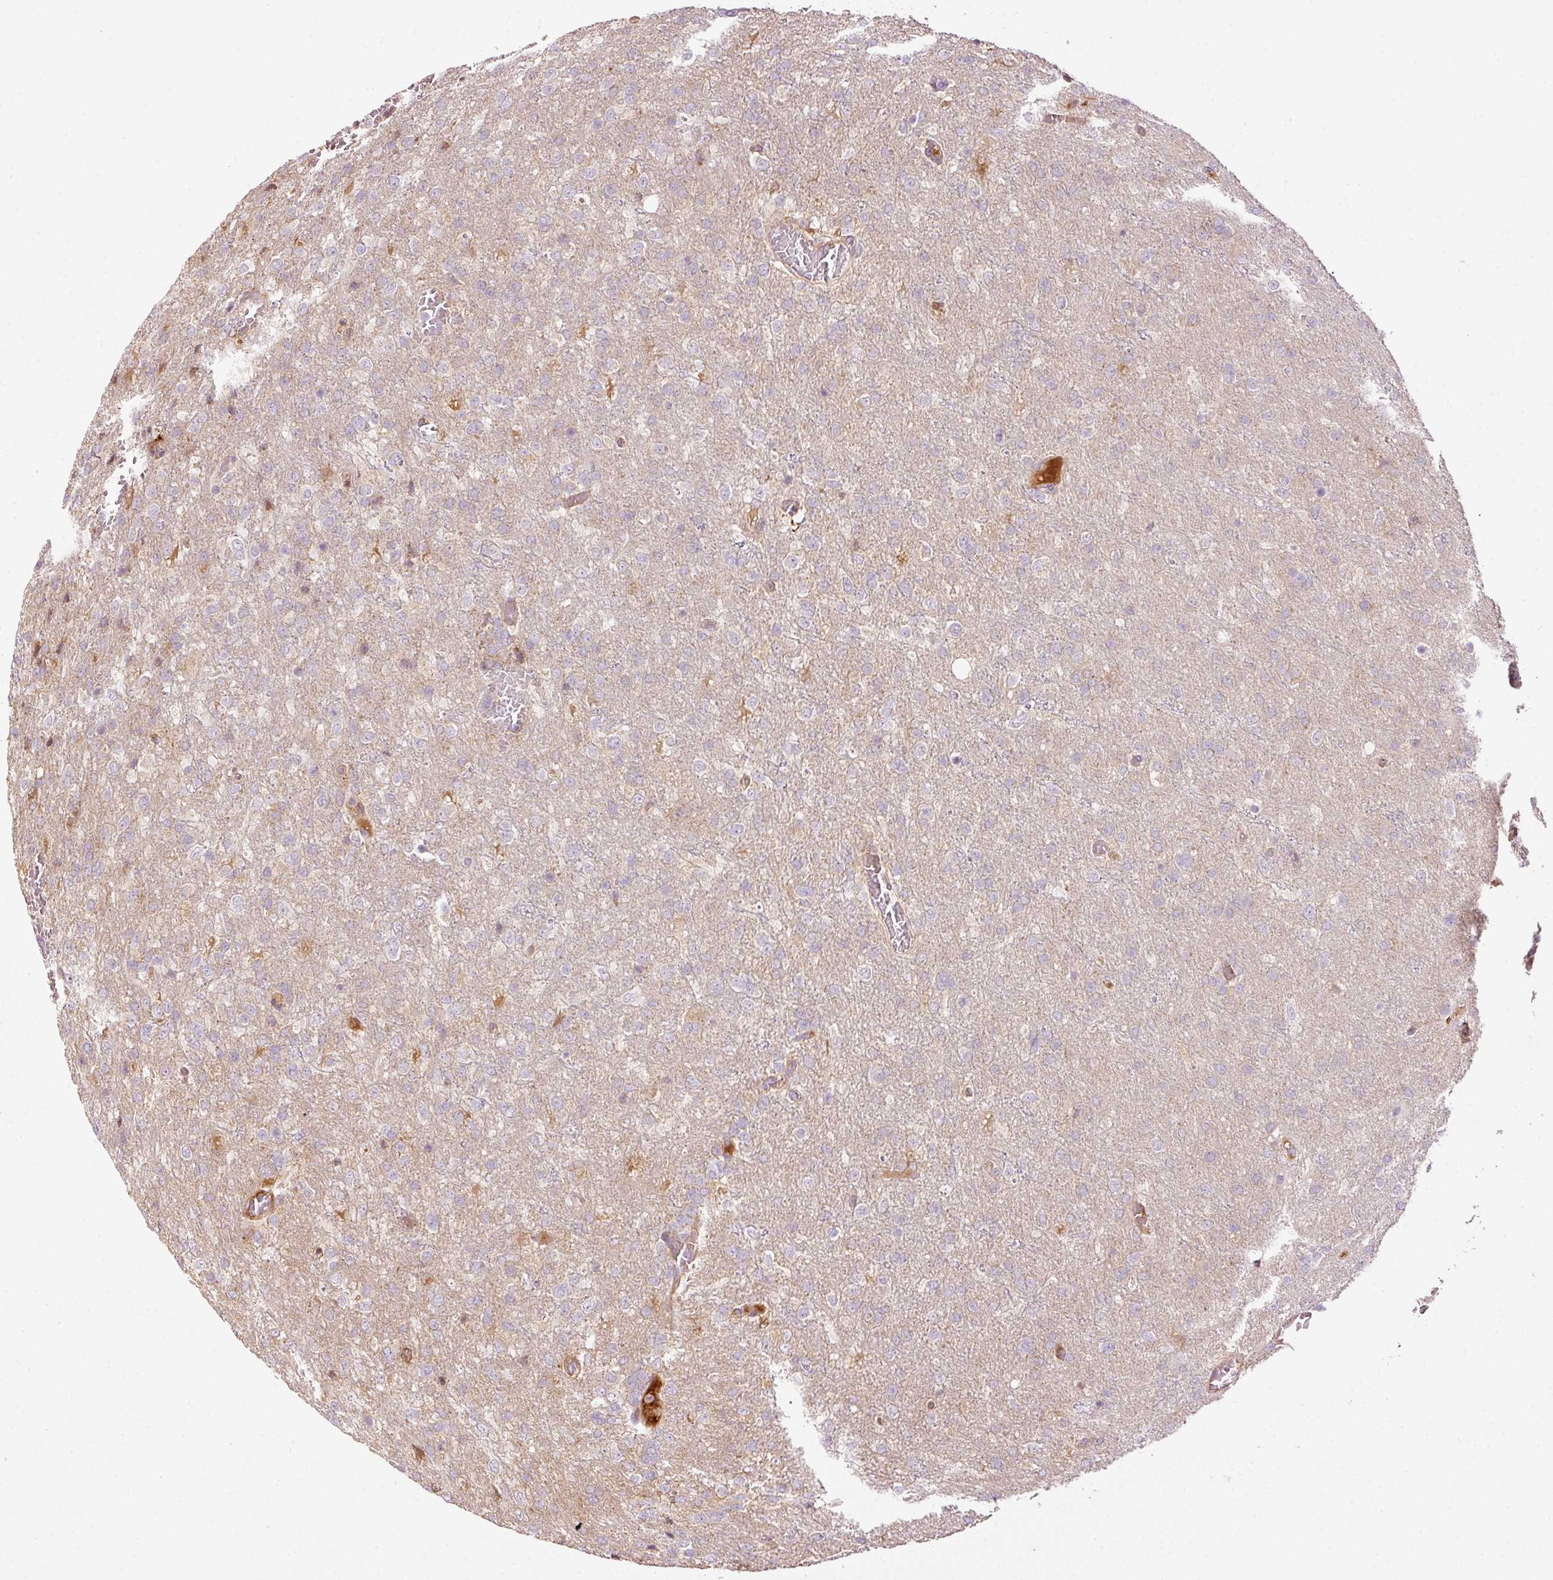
{"staining": {"intensity": "moderate", "quantity": "<25%", "location": "cytoplasmic/membranous"}, "tissue": "glioma", "cell_type": "Tumor cells", "image_type": "cancer", "snomed": [{"axis": "morphology", "description": "Glioma, malignant, High grade"}, {"axis": "topography", "description": "Brain"}], "caption": "There is low levels of moderate cytoplasmic/membranous expression in tumor cells of malignant glioma (high-grade), as demonstrated by immunohistochemical staining (brown color).", "gene": "SERPING1", "patient": {"sex": "female", "age": 74}}